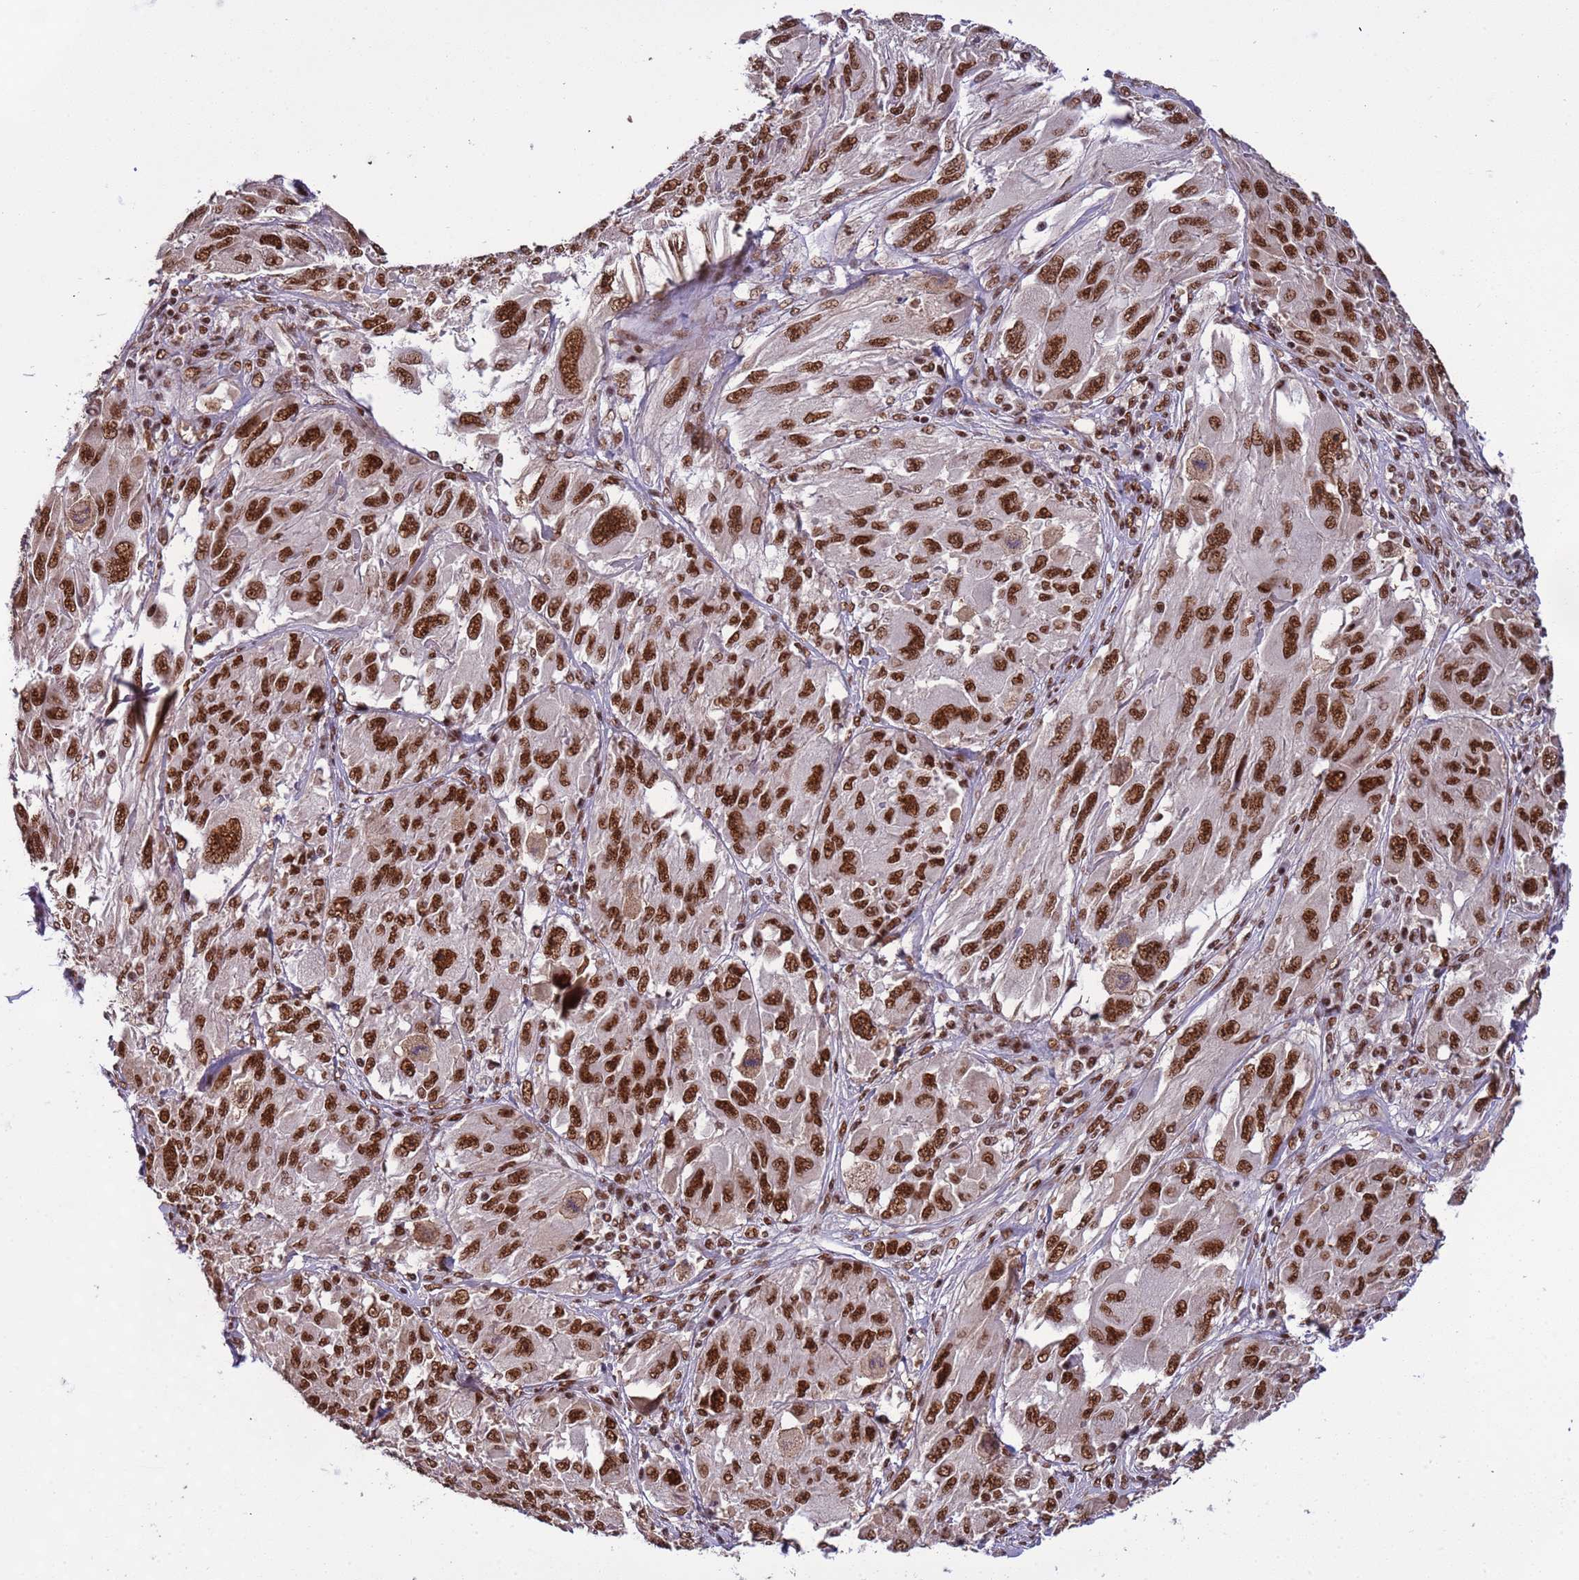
{"staining": {"intensity": "strong", "quantity": ">75%", "location": "nuclear"}, "tissue": "melanoma", "cell_type": "Tumor cells", "image_type": "cancer", "snomed": [{"axis": "morphology", "description": "Malignant melanoma, NOS"}, {"axis": "topography", "description": "Skin"}], "caption": "A brown stain shows strong nuclear expression of a protein in human melanoma tumor cells.", "gene": "SRRT", "patient": {"sex": "female", "age": 91}}